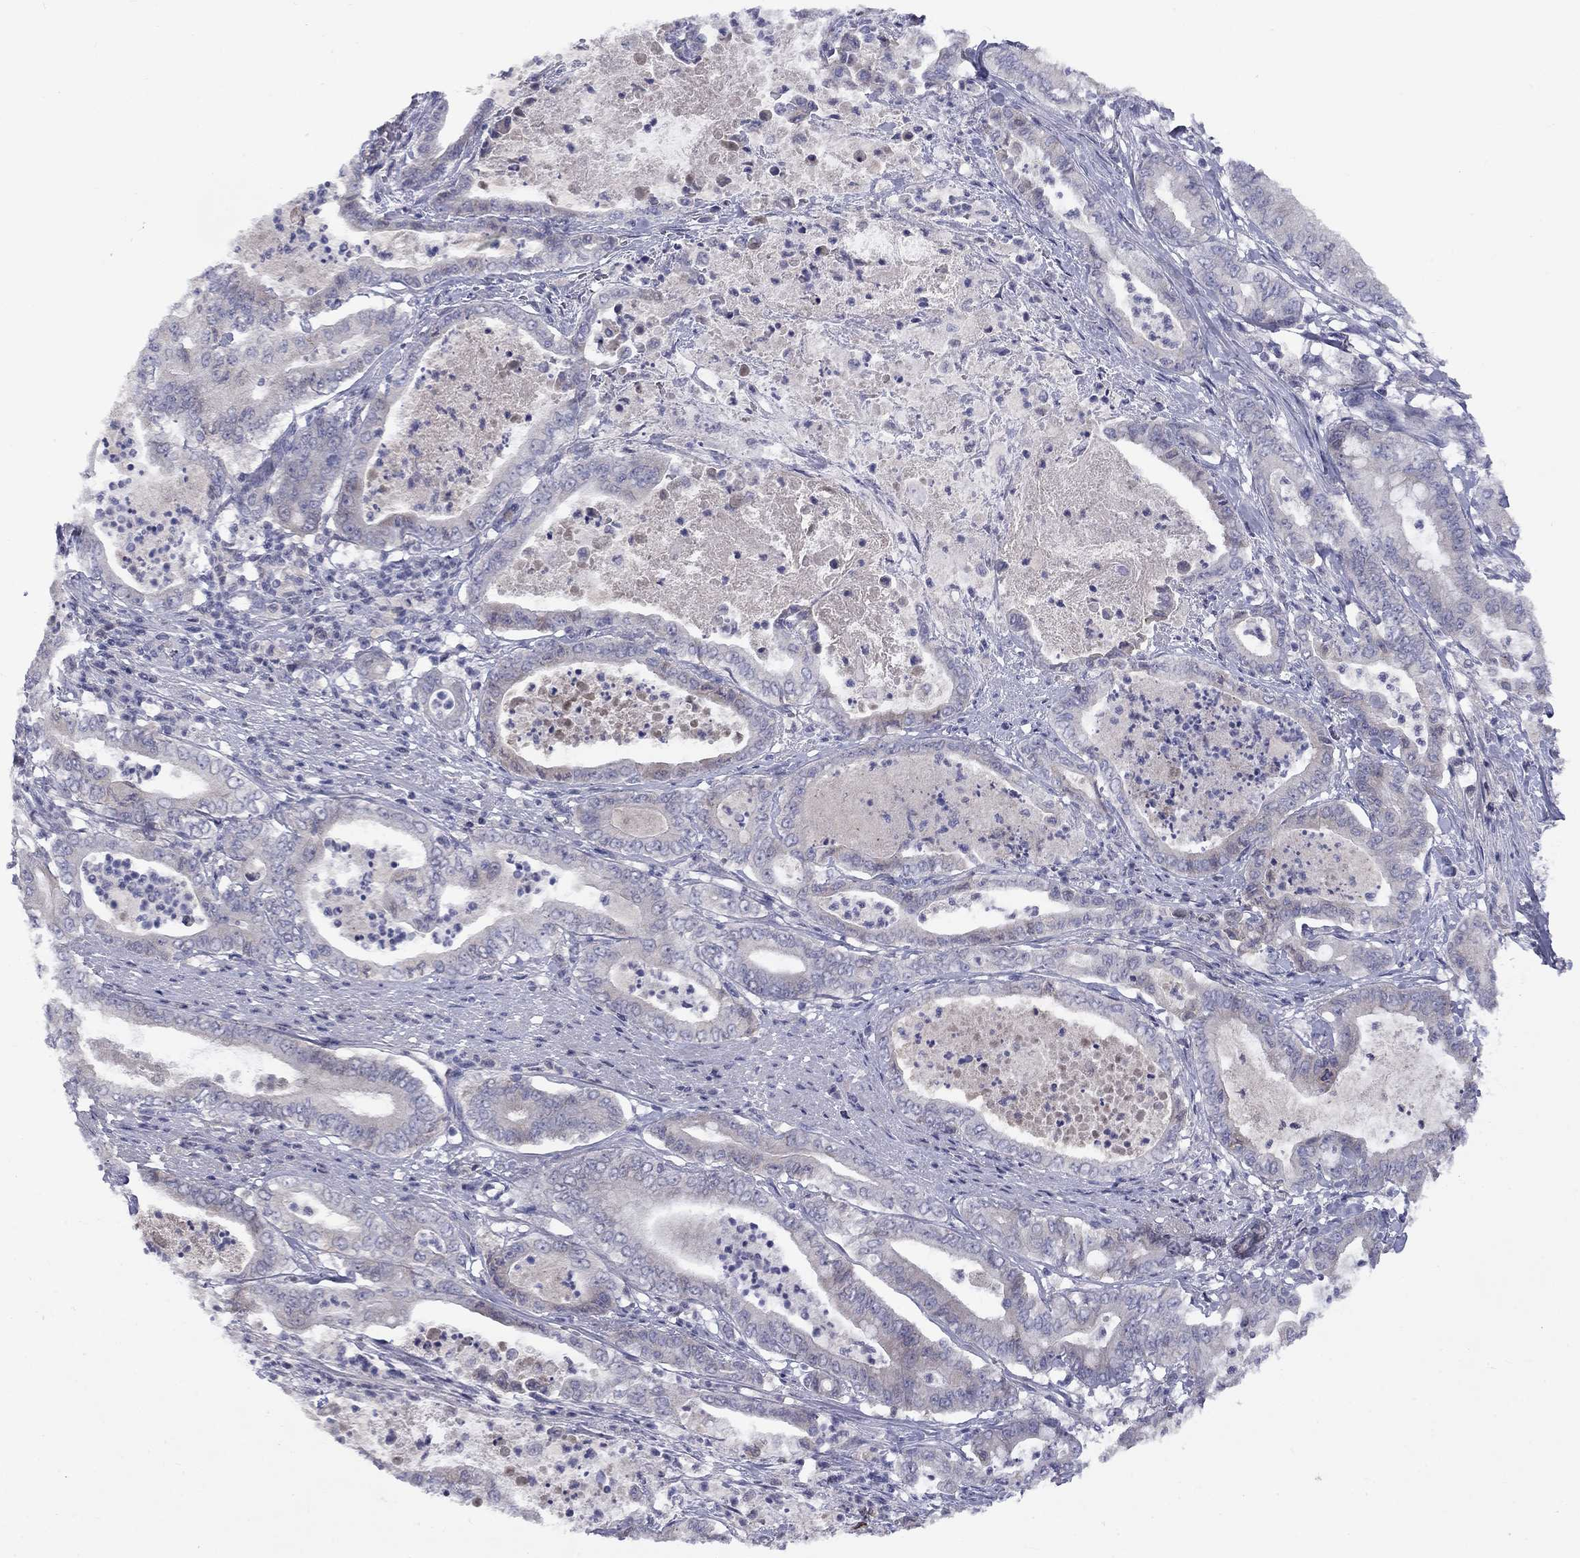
{"staining": {"intensity": "negative", "quantity": "none", "location": "none"}, "tissue": "pancreatic cancer", "cell_type": "Tumor cells", "image_type": "cancer", "snomed": [{"axis": "morphology", "description": "Adenocarcinoma, NOS"}, {"axis": "topography", "description": "Pancreas"}], "caption": "Pancreatic cancer (adenocarcinoma) was stained to show a protein in brown. There is no significant positivity in tumor cells.", "gene": "CACNA1A", "patient": {"sex": "male", "age": 71}}